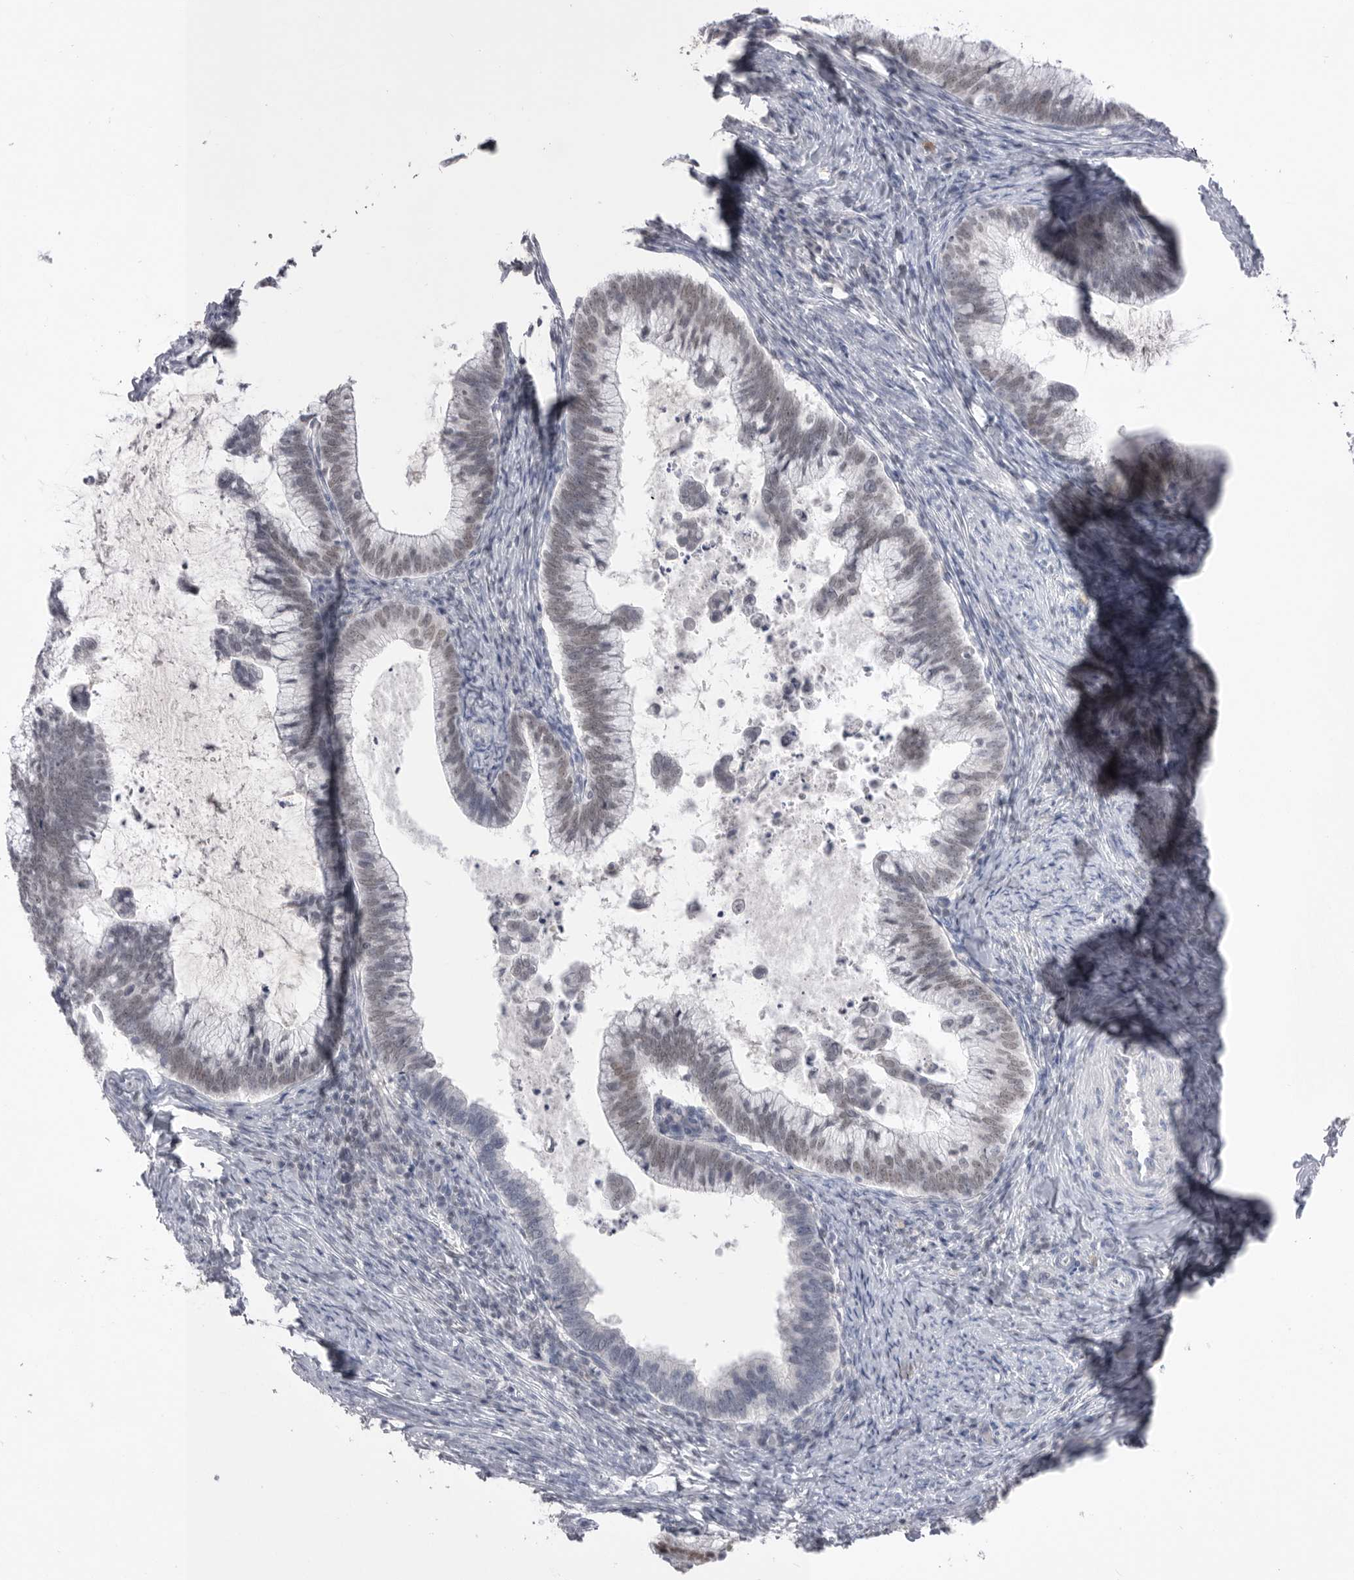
{"staining": {"intensity": "negative", "quantity": "none", "location": "none"}, "tissue": "cervical cancer", "cell_type": "Tumor cells", "image_type": "cancer", "snomed": [{"axis": "morphology", "description": "Adenocarcinoma, NOS"}, {"axis": "topography", "description": "Cervix"}], "caption": "Image shows no protein expression in tumor cells of cervical adenocarcinoma tissue.", "gene": "ZBTB7B", "patient": {"sex": "female", "age": 36}}